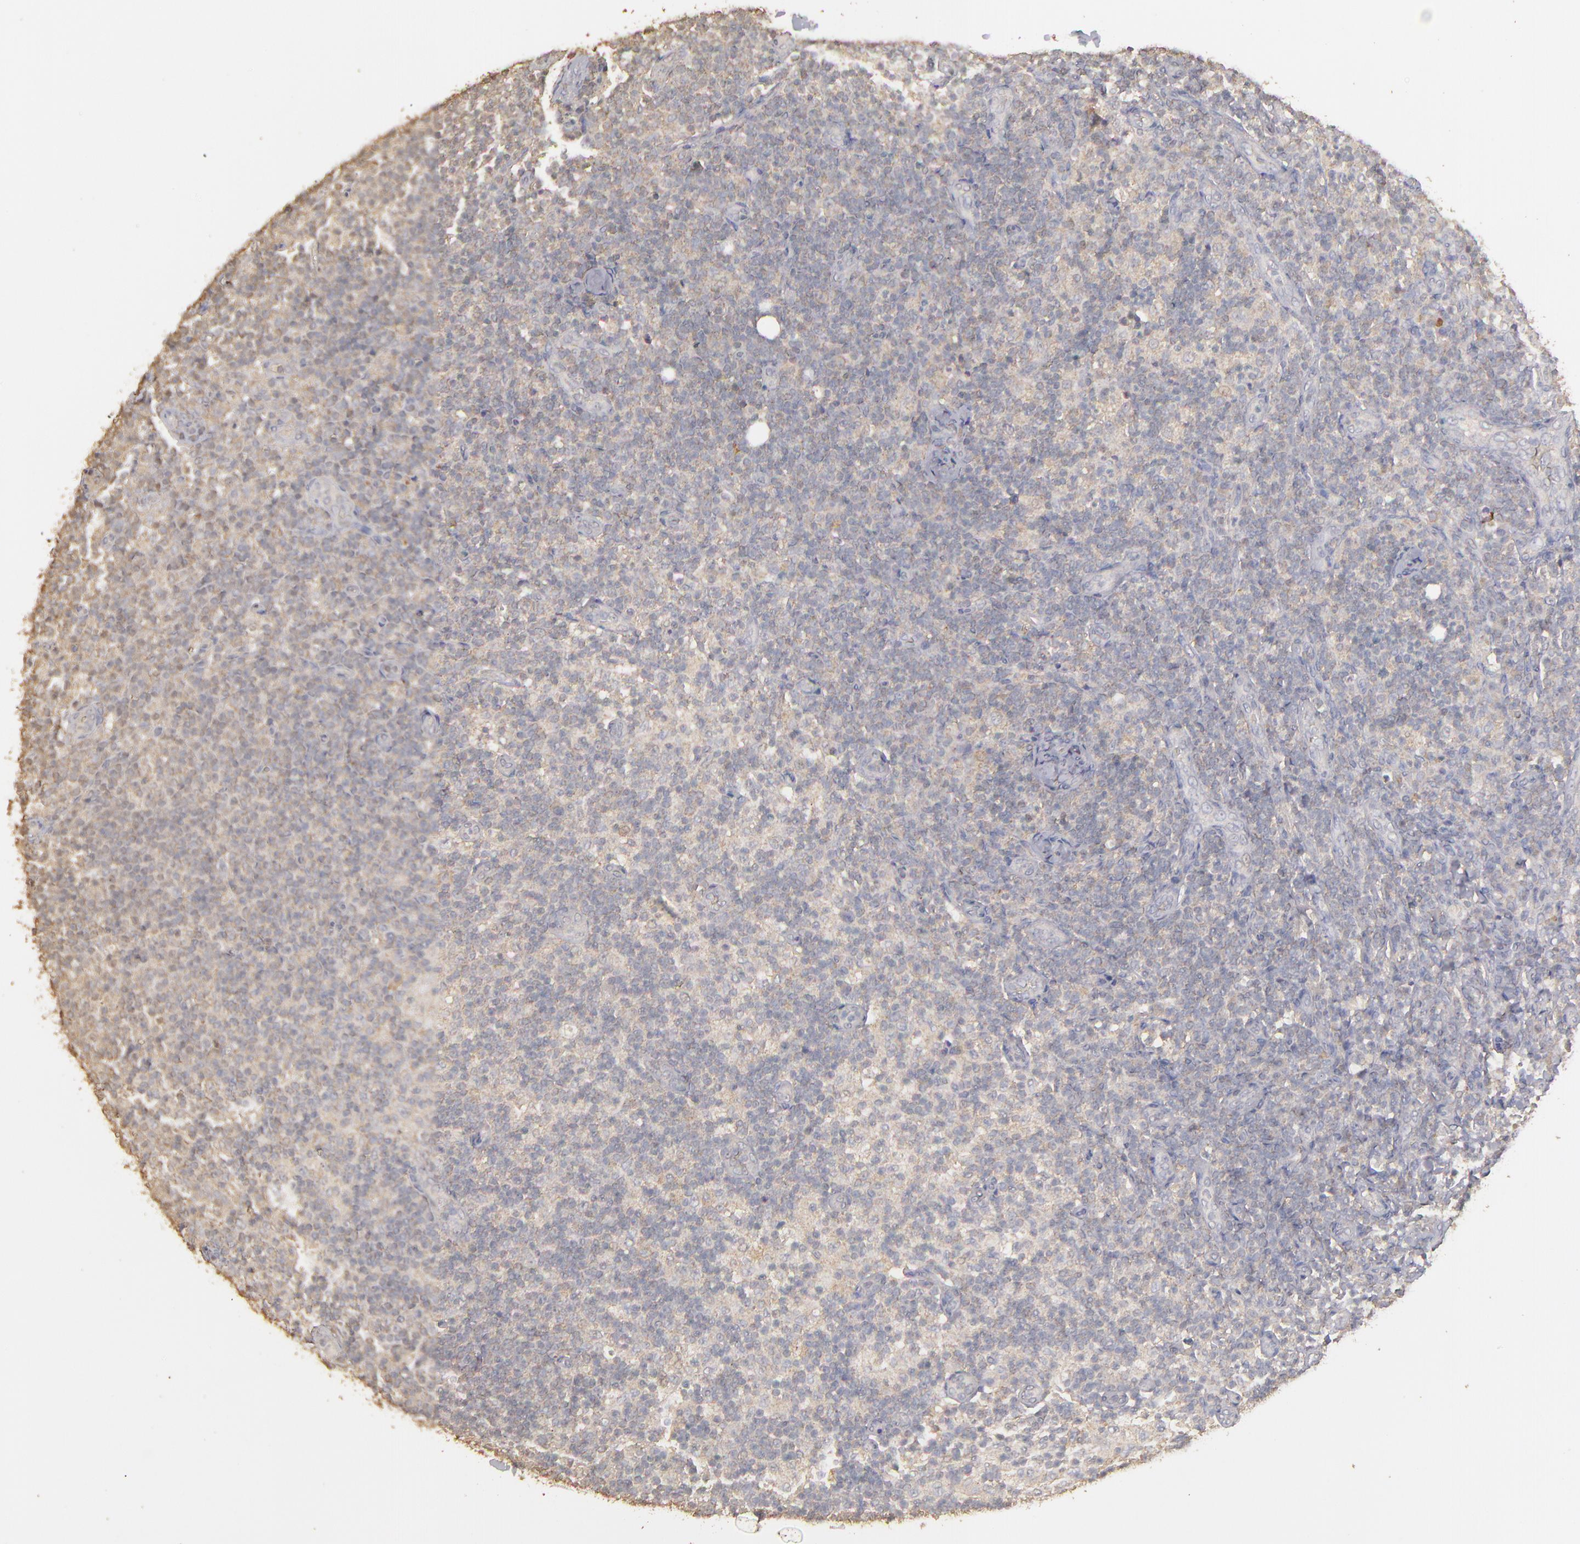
{"staining": {"intensity": "weak", "quantity": "25%-75%", "location": "cytoplasmic/membranous"}, "tissue": "lymph node", "cell_type": "Germinal center cells", "image_type": "normal", "snomed": [{"axis": "morphology", "description": "Normal tissue, NOS"}, {"axis": "morphology", "description": "Inflammation, NOS"}, {"axis": "topography", "description": "Lymph node"}], "caption": "Immunohistochemistry (IHC) of benign human lymph node shows low levels of weak cytoplasmic/membranous staining in approximately 25%-75% of germinal center cells.", "gene": "FAT1", "patient": {"sex": "male", "age": 46}}